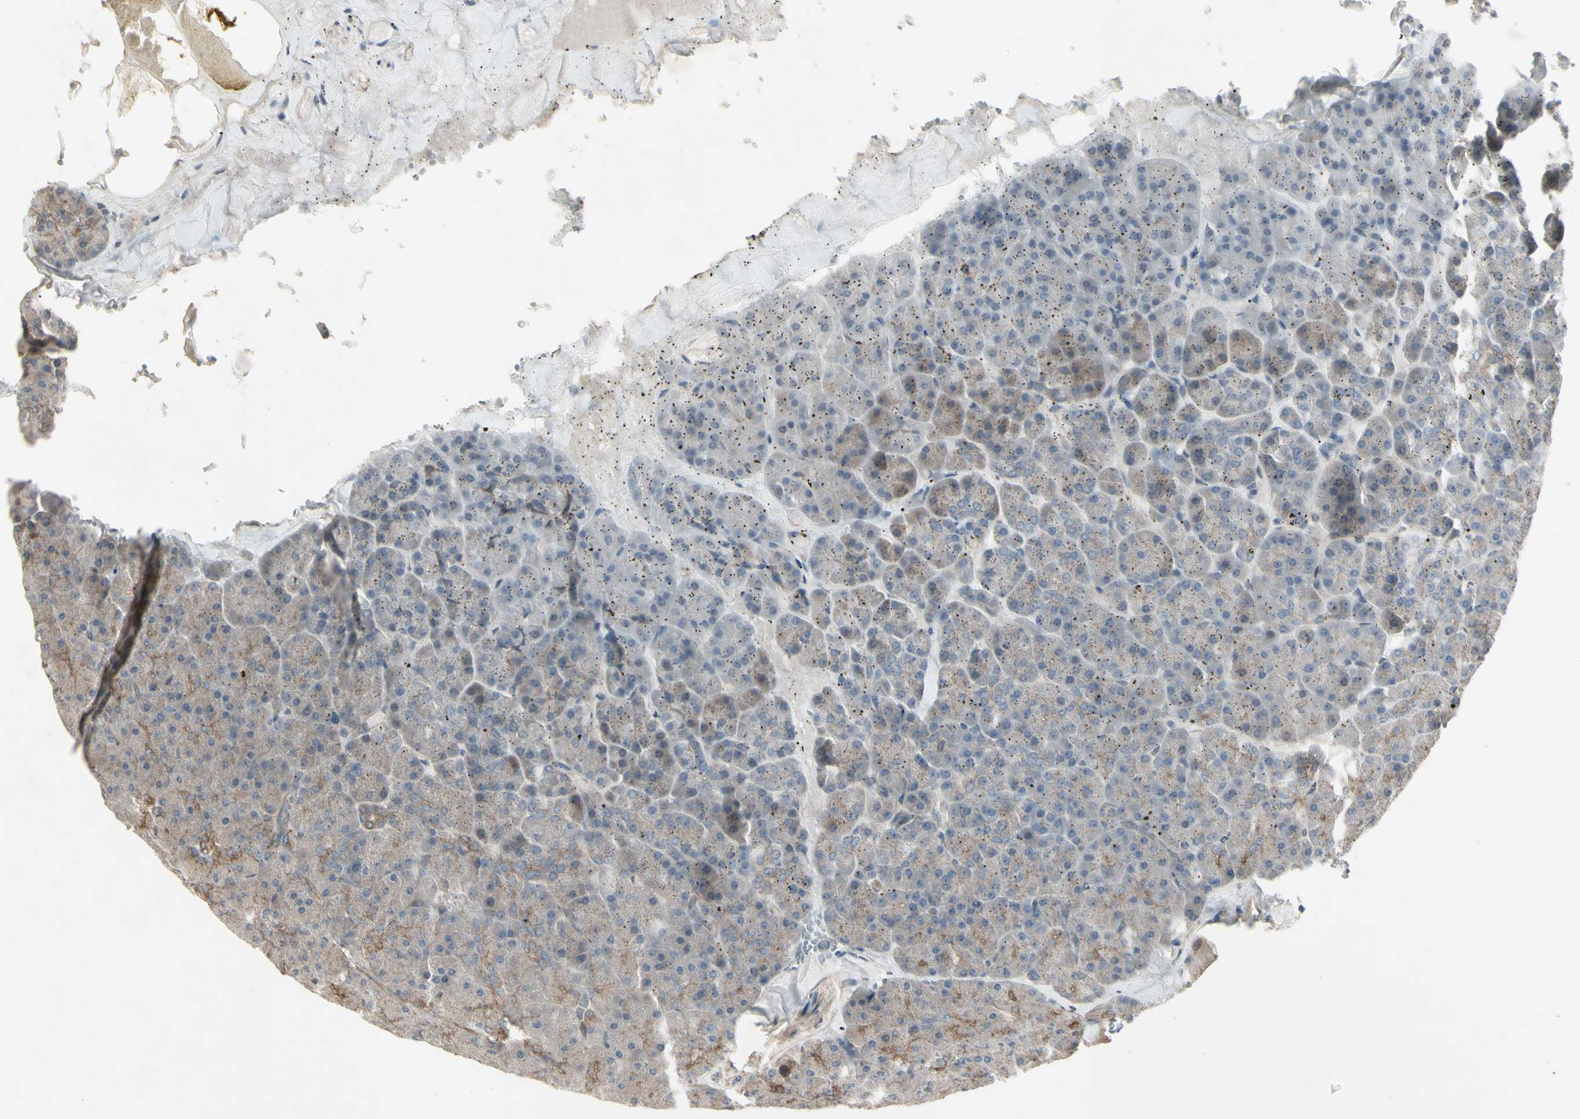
{"staining": {"intensity": "weak", "quantity": ">75%", "location": "cytoplasmic/membranous"}, "tissue": "pancreas", "cell_type": "Exocrine glandular cells", "image_type": "normal", "snomed": [{"axis": "morphology", "description": "Normal tissue, NOS"}, {"axis": "topography", "description": "Pancreas"}], "caption": "Immunohistochemistry (IHC) image of benign pancreas stained for a protein (brown), which demonstrates low levels of weak cytoplasmic/membranous positivity in approximately >75% of exocrine glandular cells.", "gene": "JAG1", "patient": {"sex": "female", "age": 35}}